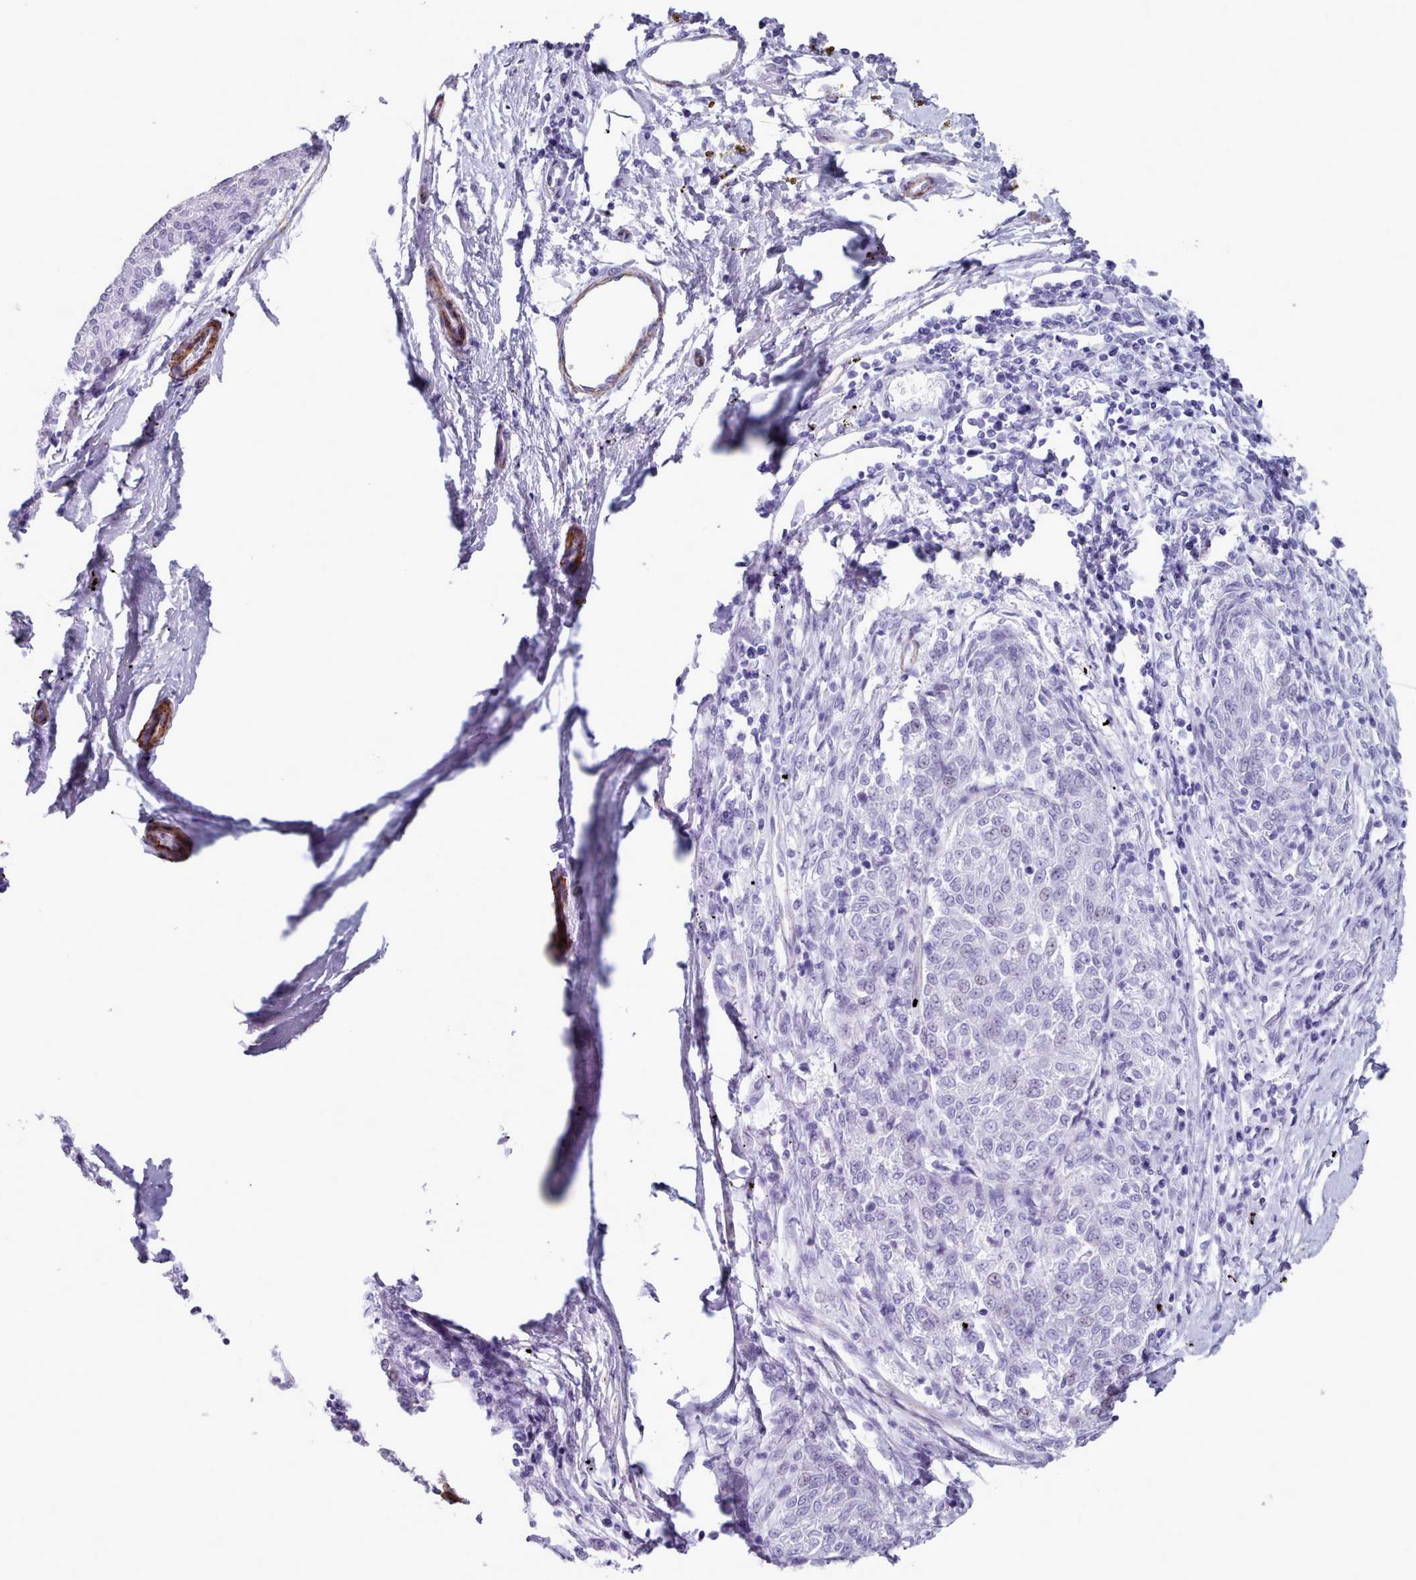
{"staining": {"intensity": "negative", "quantity": "none", "location": "none"}, "tissue": "melanoma", "cell_type": "Tumor cells", "image_type": "cancer", "snomed": [{"axis": "morphology", "description": "Malignant melanoma, NOS"}, {"axis": "topography", "description": "Skin"}], "caption": "There is no significant positivity in tumor cells of melanoma. (DAB IHC, high magnification).", "gene": "FPGS", "patient": {"sex": "female", "age": 72}}